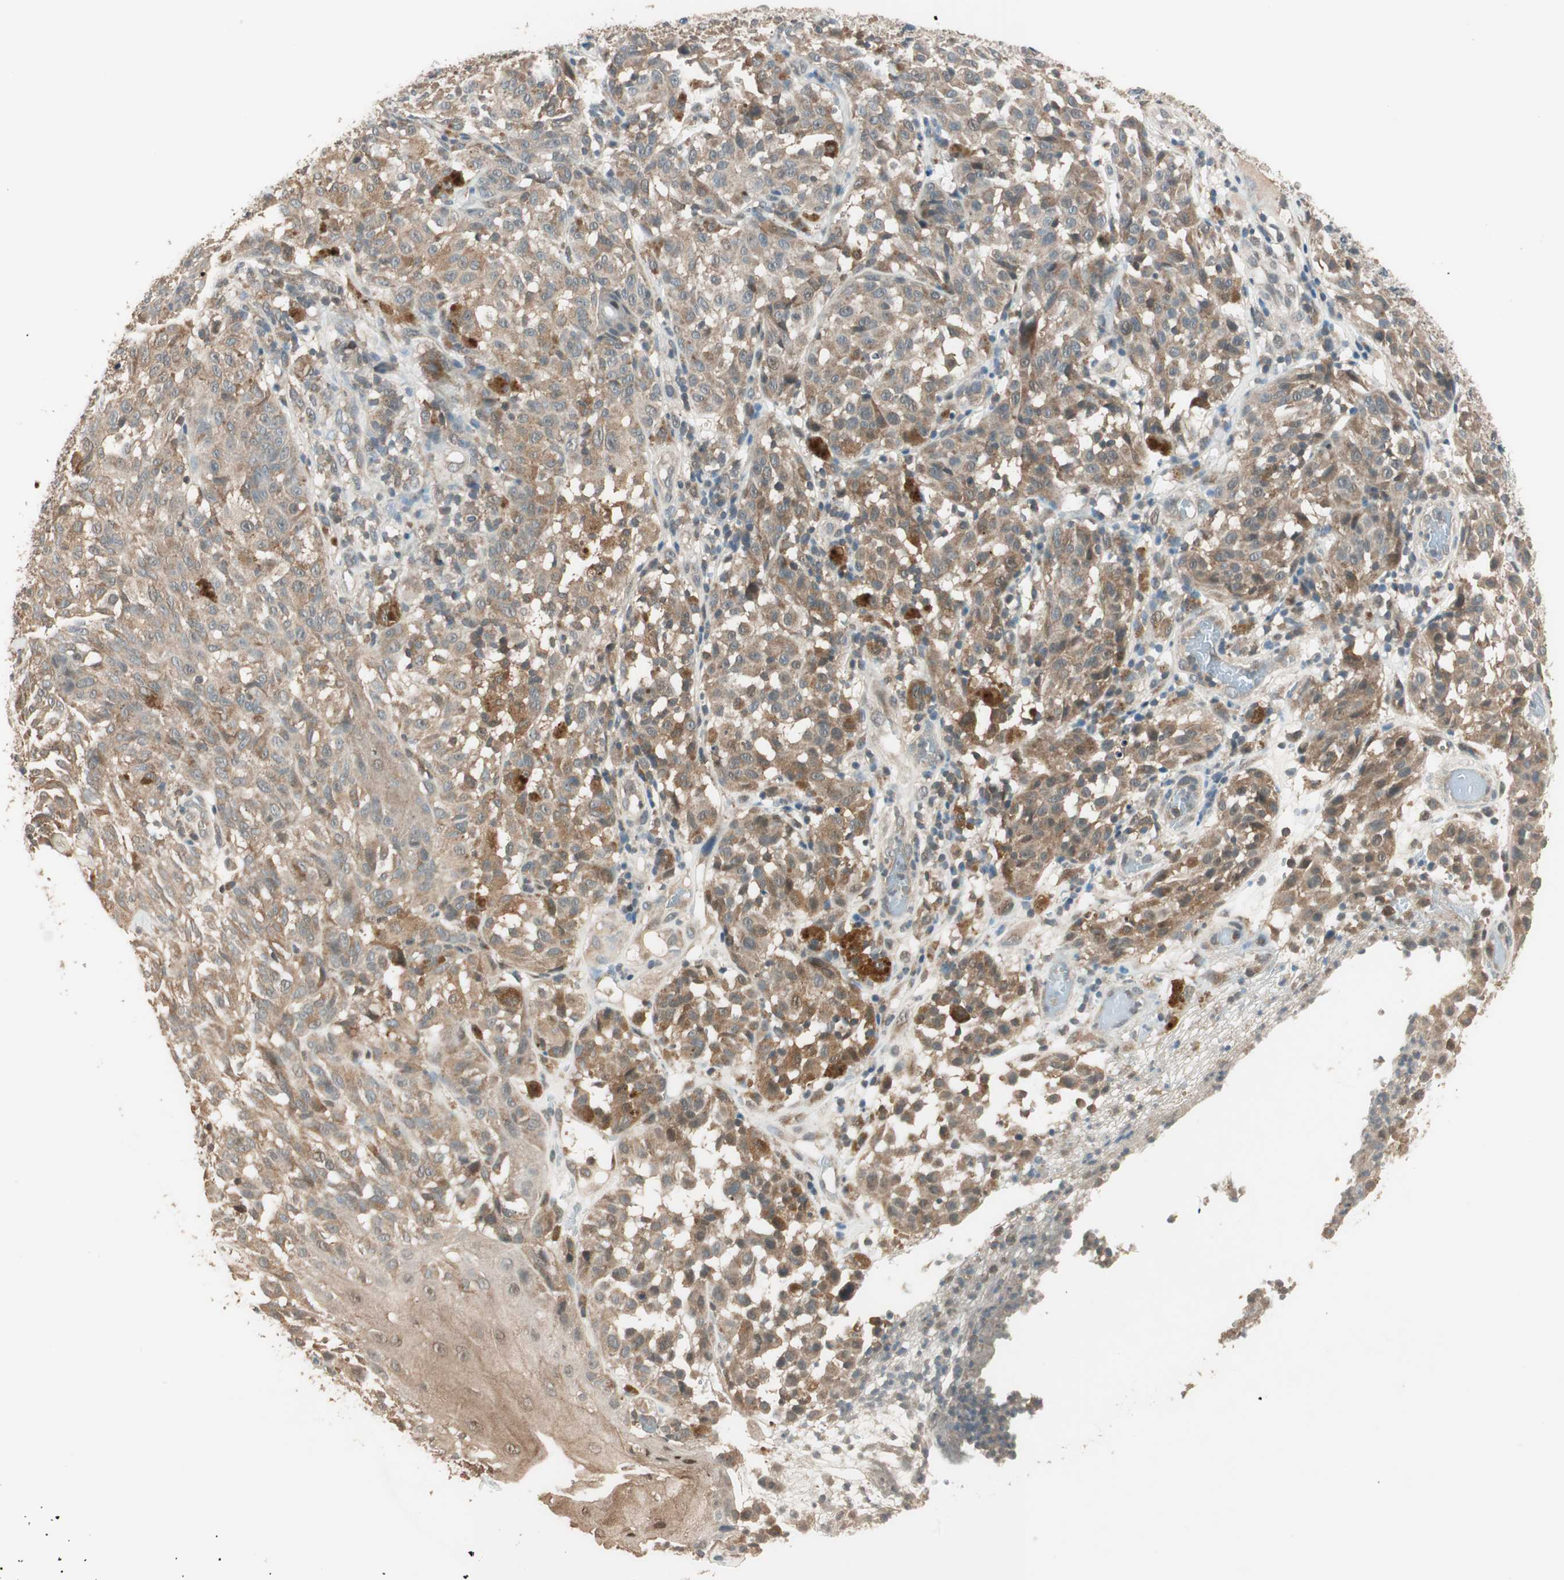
{"staining": {"intensity": "moderate", "quantity": ">75%", "location": "cytoplasmic/membranous"}, "tissue": "melanoma", "cell_type": "Tumor cells", "image_type": "cancer", "snomed": [{"axis": "morphology", "description": "Malignant melanoma, NOS"}, {"axis": "topography", "description": "Skin"}], "caption": "Tumor cells reveal medium levels of moderate cytoplasmic/membranous staining in approximately >75% of cells in human melanoma.", "gene": "TRIM21", "patient": {"sex": "female", "age": 46}}